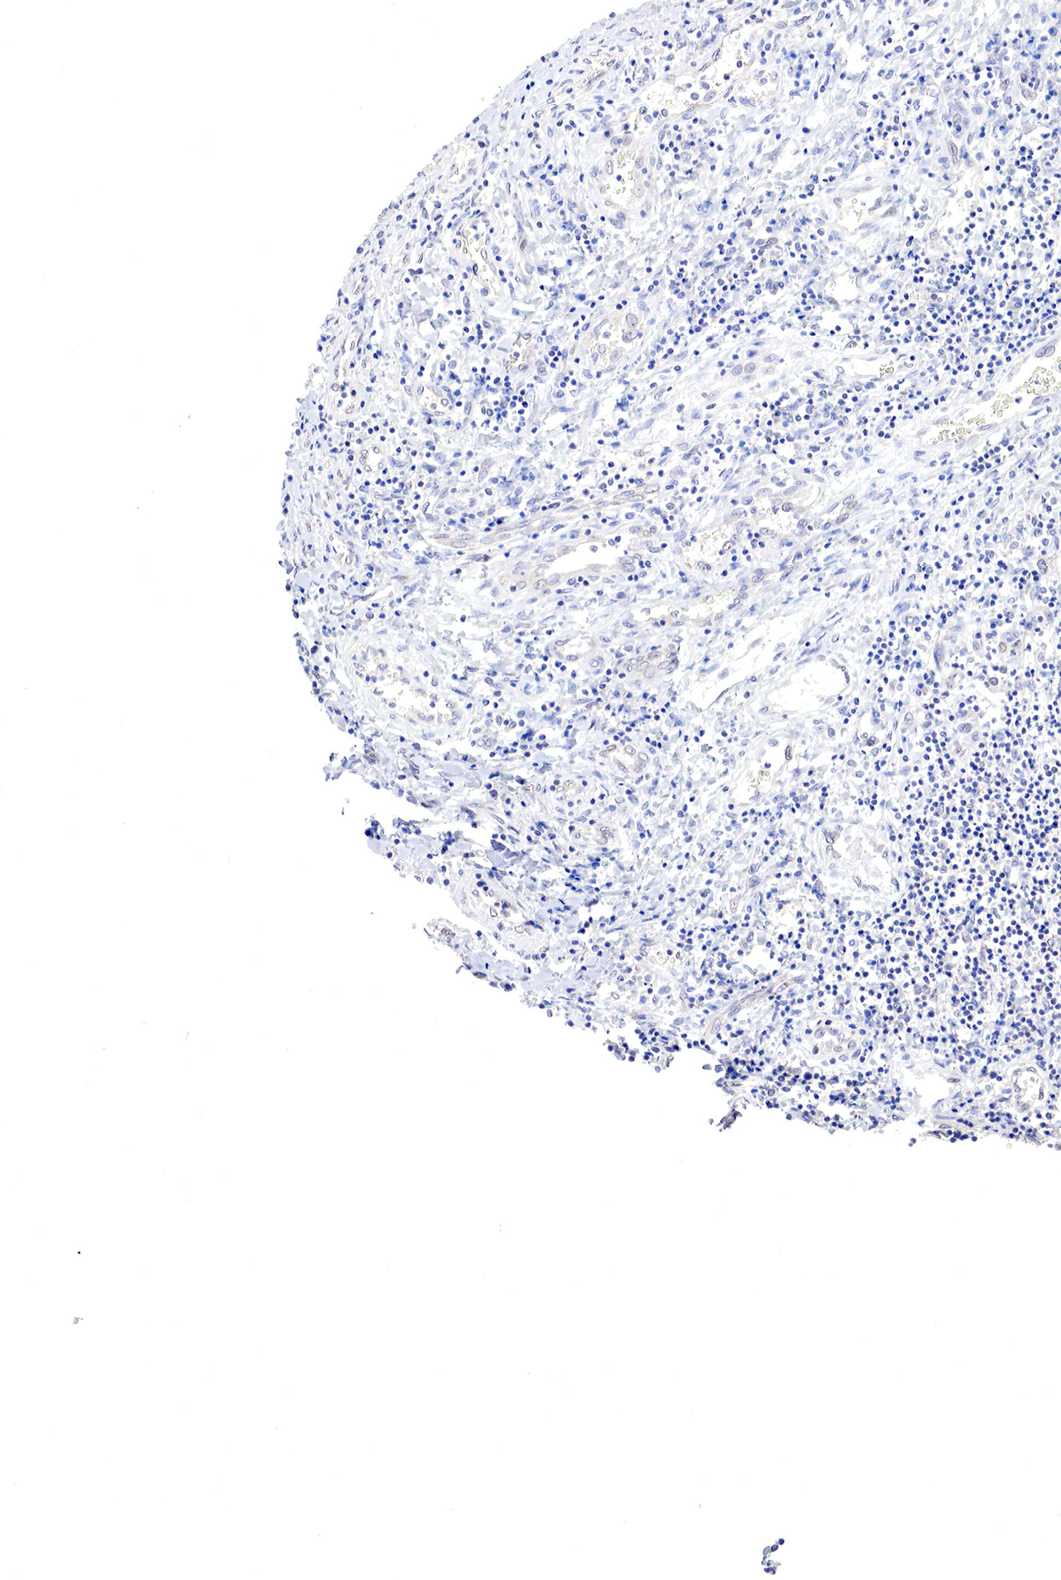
{"staining": {"intensity": "negative", "quantity": "none", "location": "none"}, "tissue": "liver cancer", "cell_type": "Tumor cells", "image_type": "cancer", "snomed": [{"axis": "morphology", "description": "Carcinoma, Hepatocellular, NOS"}, {"axis": "topography", "description": "Liver"}], "caption": "Liver cancer was stained to show a protein in brown. There is no significant positivity in tumor cells.", "gene": "PABIR2", "patient": {"sex": "male", "age": 24}}